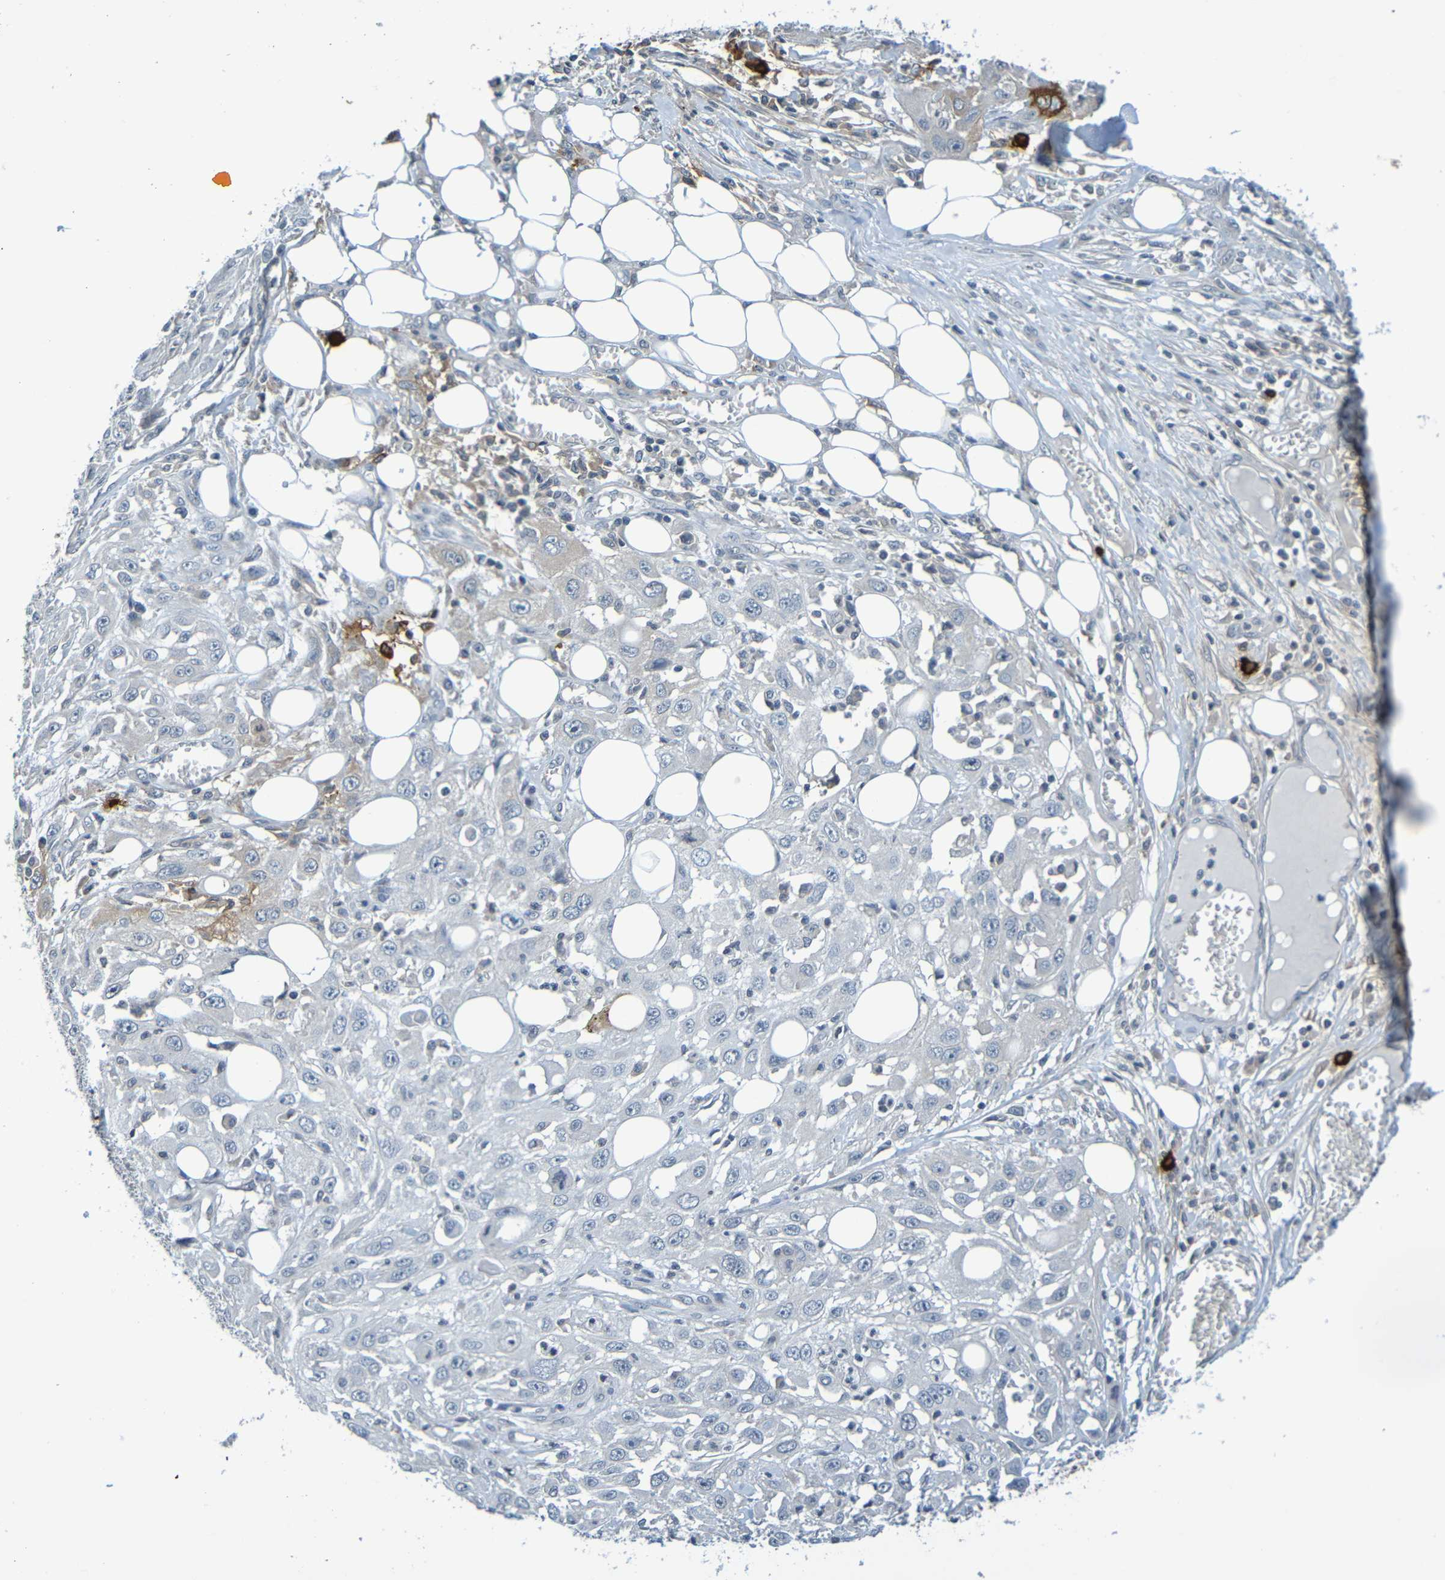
{"staining": {"intensity": "moderate", "quantity": "<25%", "location": "cytoplasmic/membranous"}, "tissue": "skin cancer", "cell_type": "Tumor cells", "image_type": "cancer", "snomed": [{"axis": "morphology", "description": "Squamous cell carcinoma, NOS"}, {"axis": "topography", "description": "Skin"}], "caption": "DAB immunohistochemical staining of human skin cancer demonstrates moderate cytoplasmic/membranous protein positivity in about <25% of tumor cells. Immunohistochemistry (ihc) stains the protein of interest in brown and the nuclei are stained blue.", "gene": "C3AR1", "patient": {"sex": "male", "age": 75}}